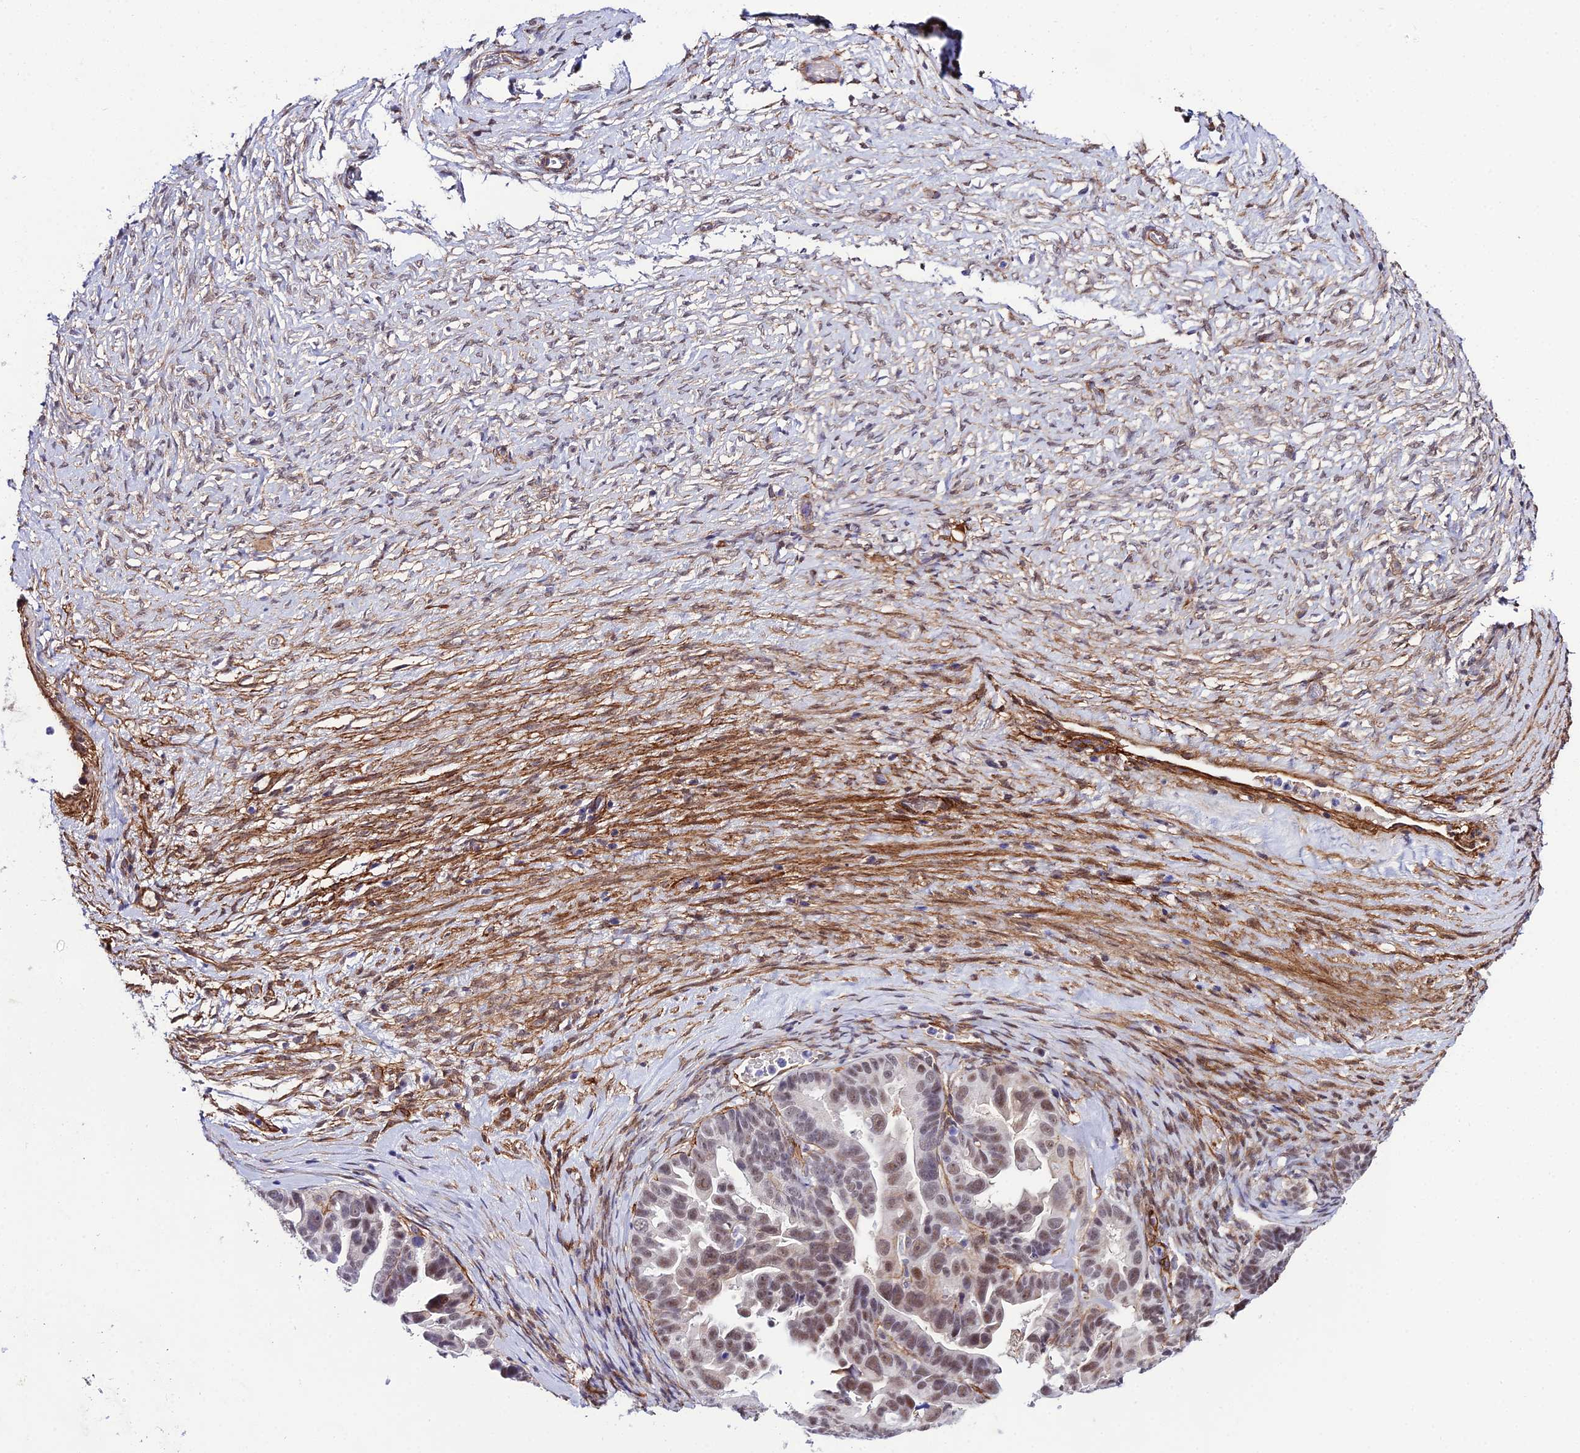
{"staining": {"intensity": "weak", "quantity": "25%-75%", "location": "nuclear"}, "tissue": "ovarian cancer", "cell_type": "Tumor cells", "image_type": "cancer", "snomed": [{"axis": "morphology", "description": "Cystadenocarcinoma, serous, NOS"}, {"axis": "topography", "description": "Ovary"}], "caption": "A low amount of weak nuclear positivity is seen in approximately 25%-75% of tumor cells in ovarian cancer (serous cystadenocarcinoma) tissue.", "gene": "SYT15", "patient": {"sex": "female", "age": 56}}